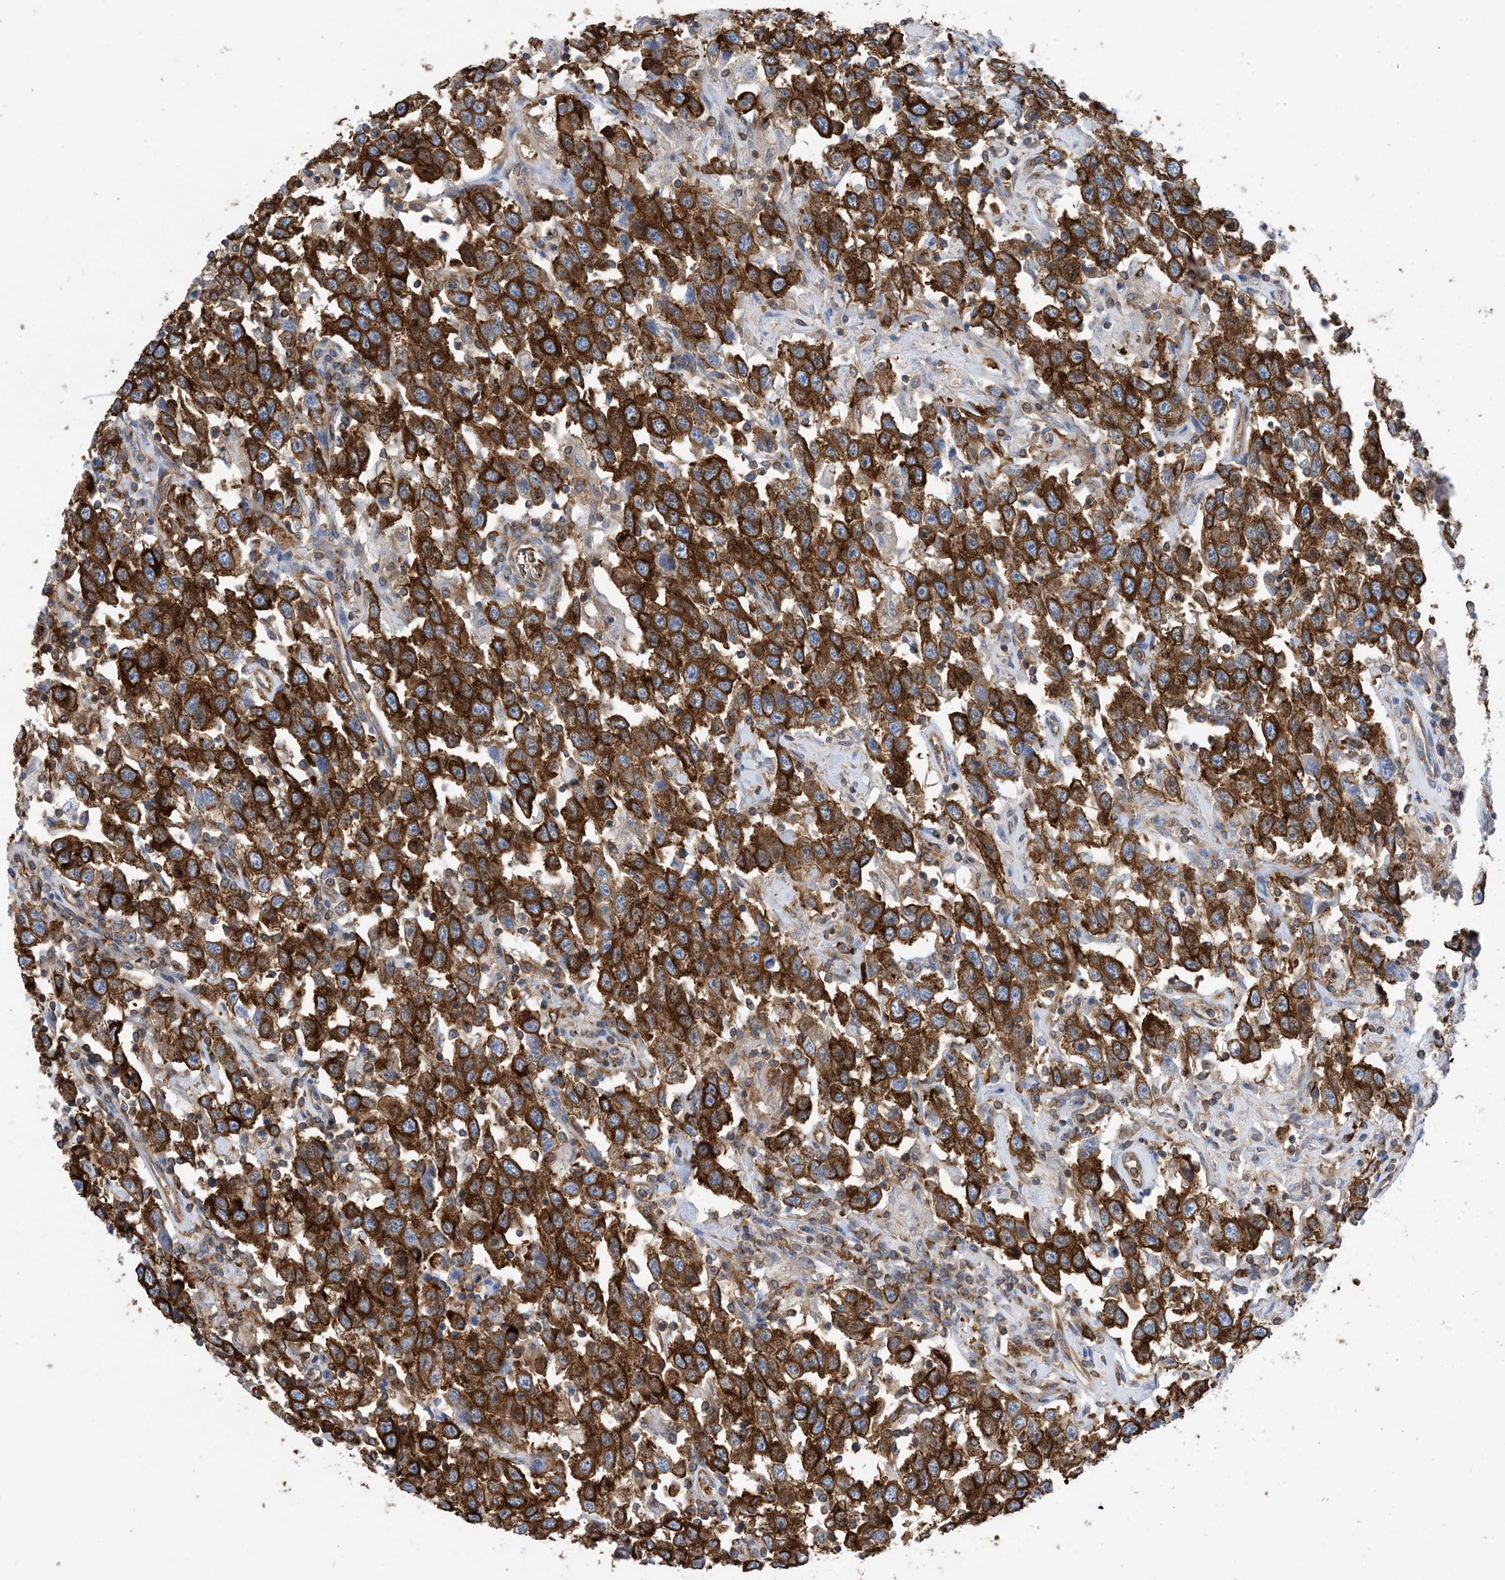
{"staining": {"intensity": "strong", "quantity": ">75%", "location": "cytoplasmic/membranous"}, "tissue": "testis cancer", "cell_type": "Tumor cells", "image_type": "cancer", "snomed": [{"axis": "morphology", "description": "Seminoma, NOS"}, {"axis": "topography", "description": "Testis"}], "caption": "IHC photomicrograph of neoplastic tissue: human testis seminoma stained using immunohistochemistry demonstrates high levels of strong protein expression localized specifically in the cytoplasmic/membranous of tumor cells, appearing as a cytoplasmic/membranous brown color.", "gene": "DYNC1LI1", "patient": {"sex": "male", "age": 41}}